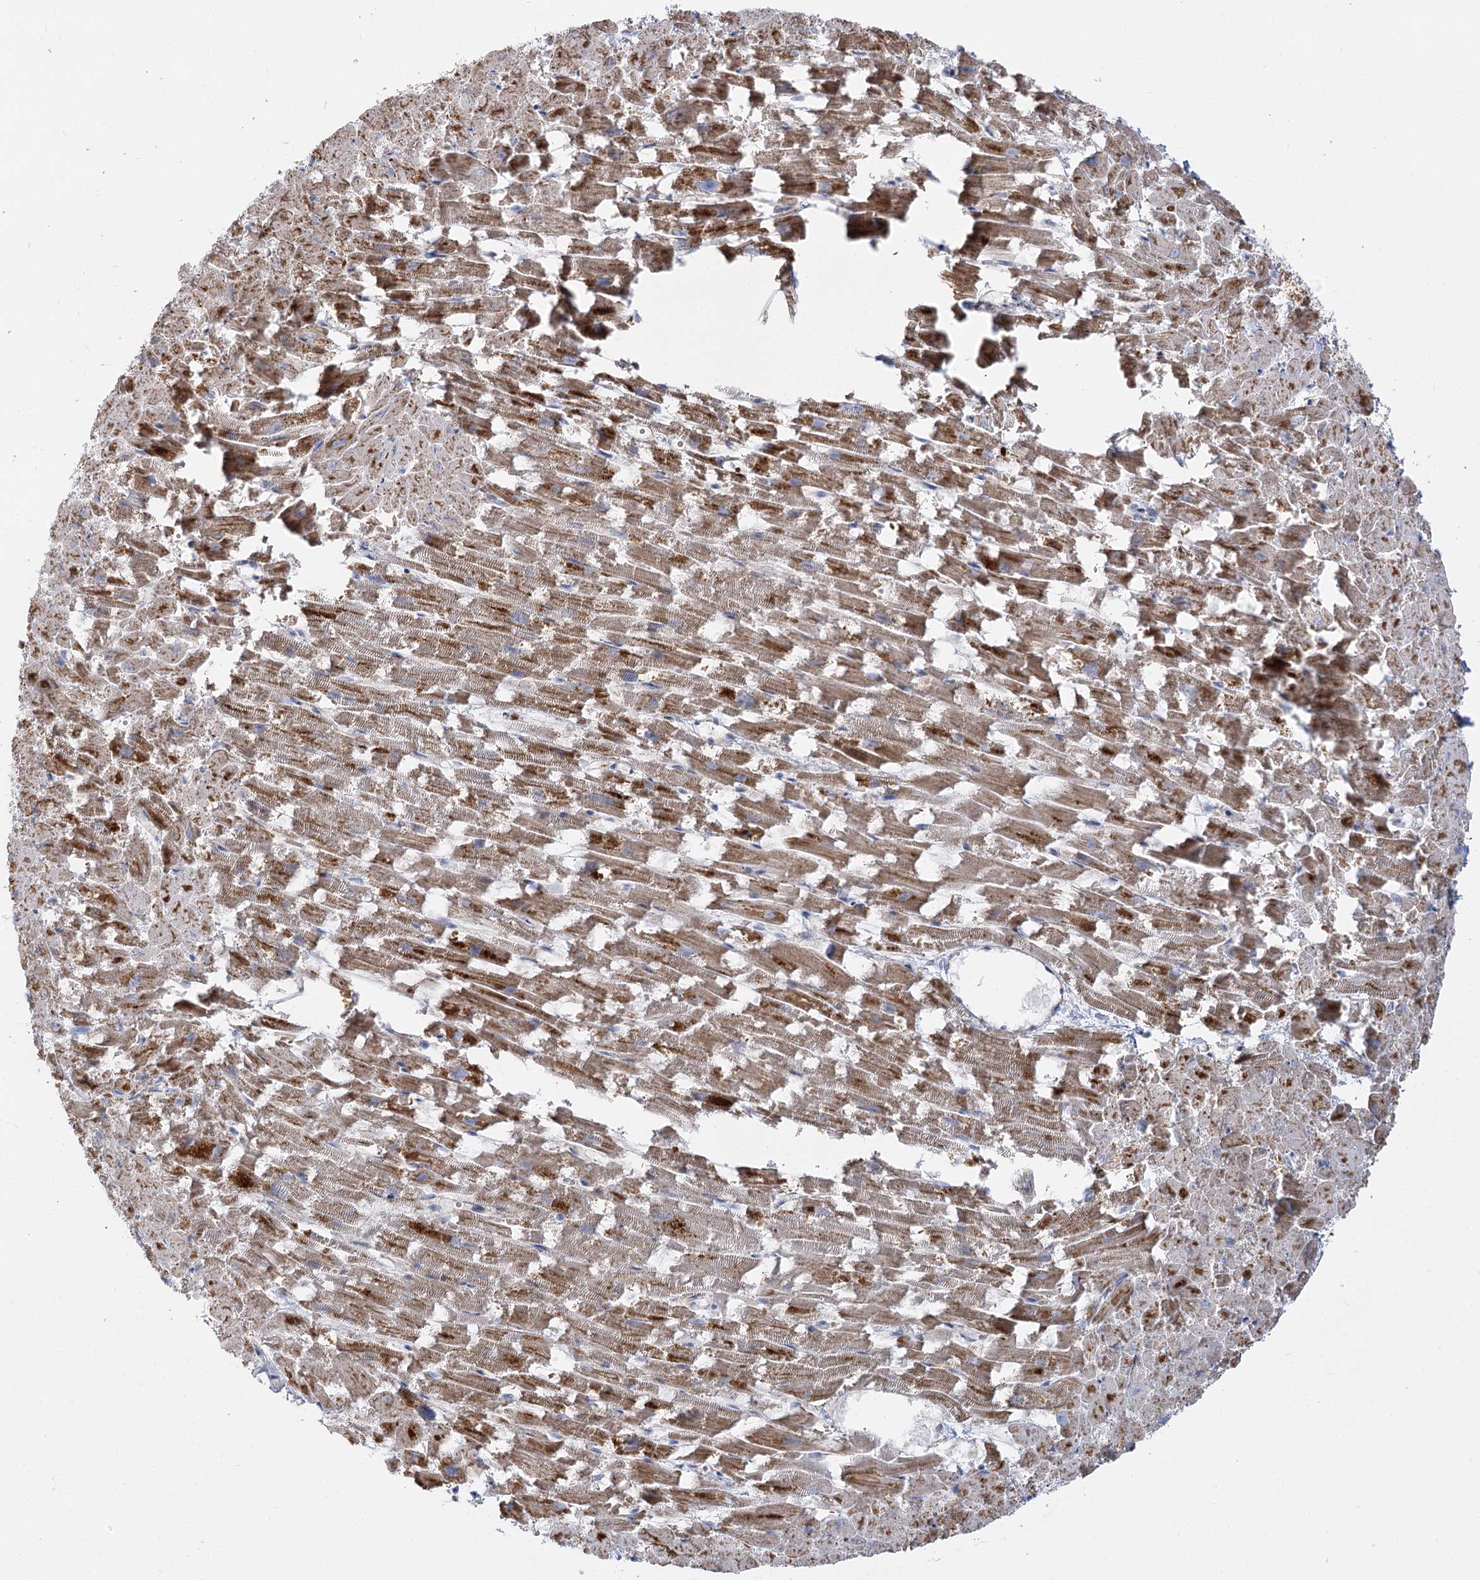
{"staining": {"intensity": "moderate", "quantity": ">75%", "location": "cytoplasmic/membranous"}, "tissue": "heart muscle", "cell_type": "Cardiomyocytes", "image_type": "normal", "snomed": [{"axis": "morphology", "description": "Normal tissue, NOS"}, {"axis": "topography", "description": "Heart"}], "caption": "Immunohistochemistry (IHC) photomicrograph of normal heart muscle stained for a protein (brown), which shows medium levels of moderate cytoplasmic/membranous staining in approximately >75% of cardiomyocytes.", "gene": "SUOX", "patient": {"sex": "female", "age": 64}}